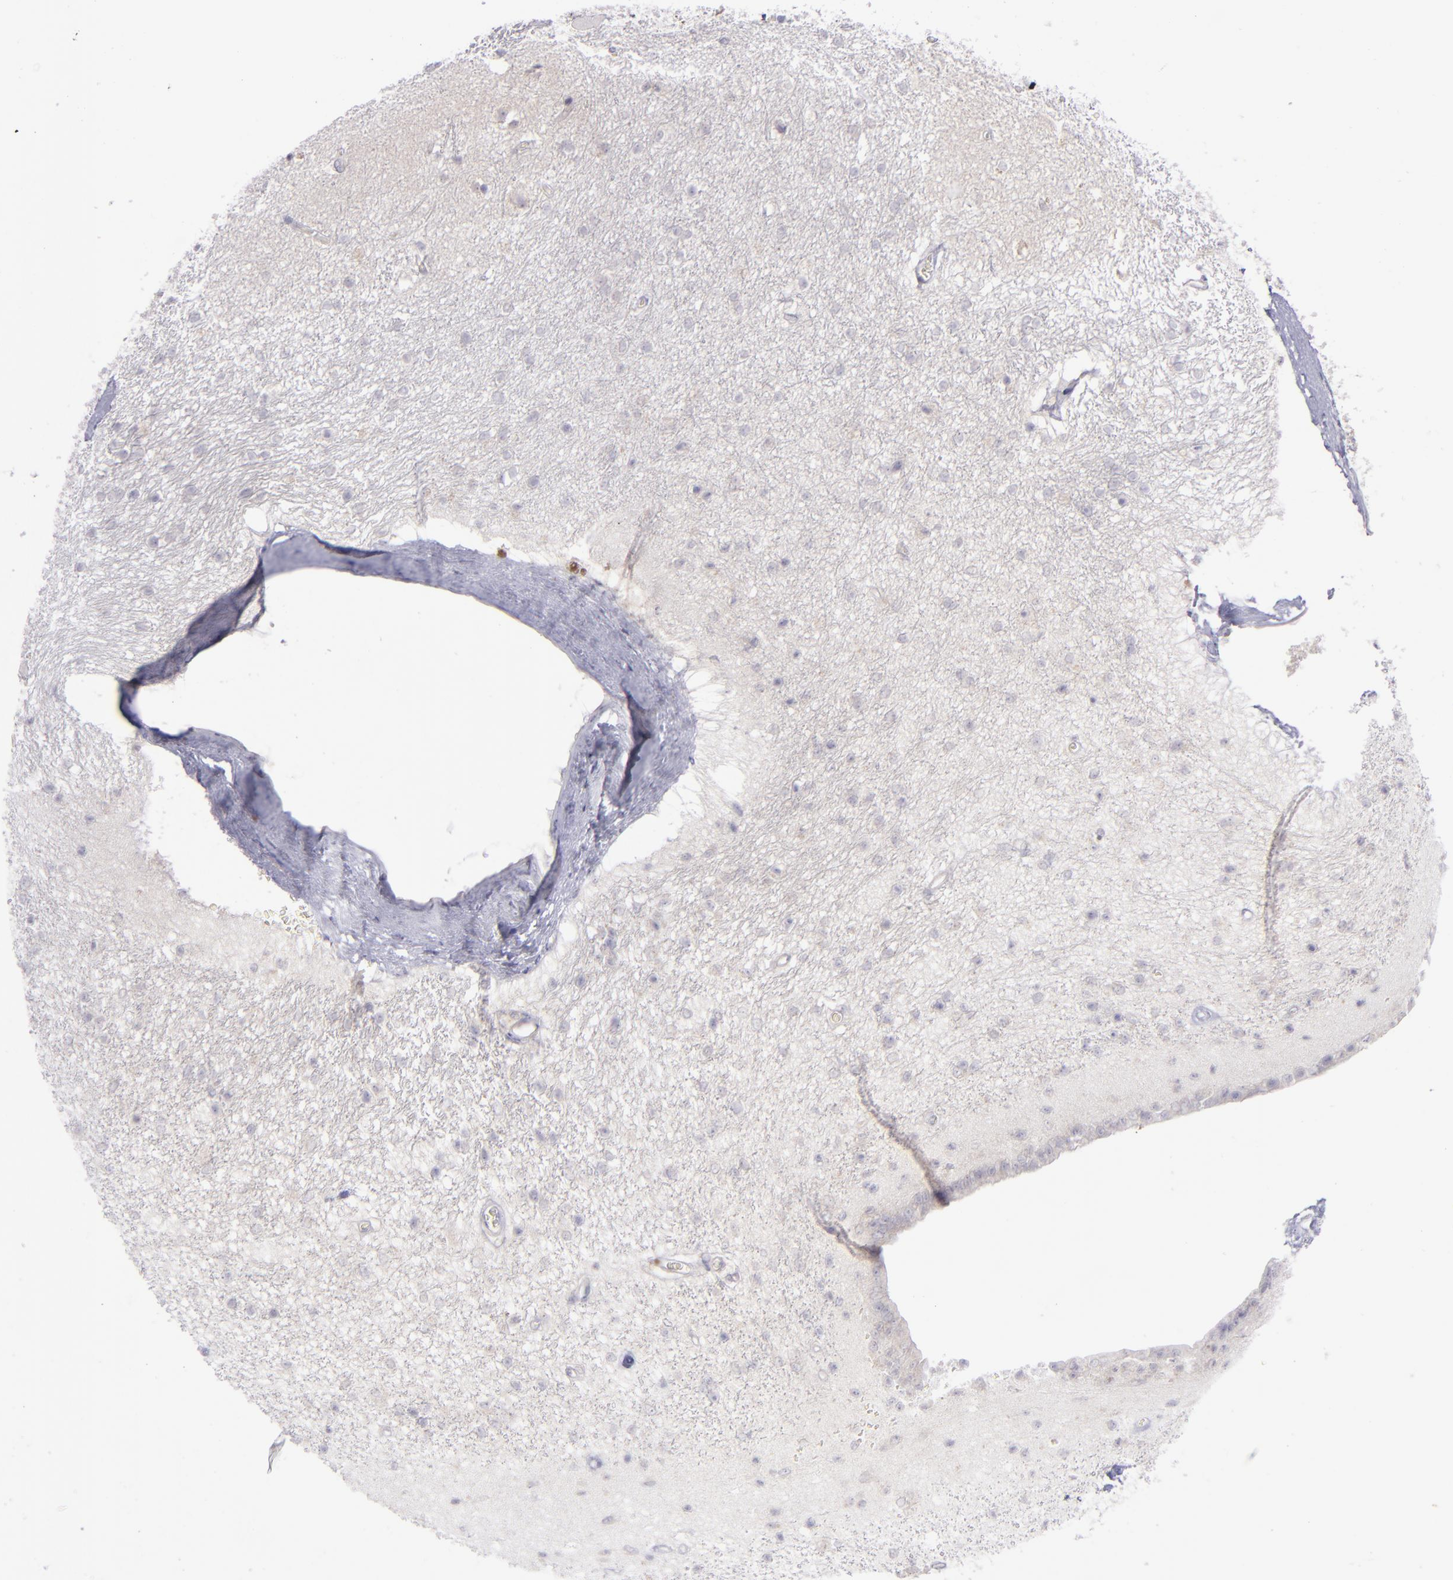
{"staining": {"intensity": "negative", "quantity": "none", "location": "none"}, "tissue": "caudate", "cell_type": "Glial cells", "image_type": "normal", "snomed": [{"axis": "morphology", "description": "Normal tissue, NOS"}, {"axis": "topography", "description": "Lateral ventricle wall"}], "caption": "Immunohistochemistry (IHC) photomicrograph of normal caudate stained for a protein (brown), which displays no positivity in glial cells. (Brightfield microscopy of DAB (3,3'-diaminobenzidine) IHC at high magnification).", "gene": "EVPL", "patient": {"sex": "female", "age": 19}}